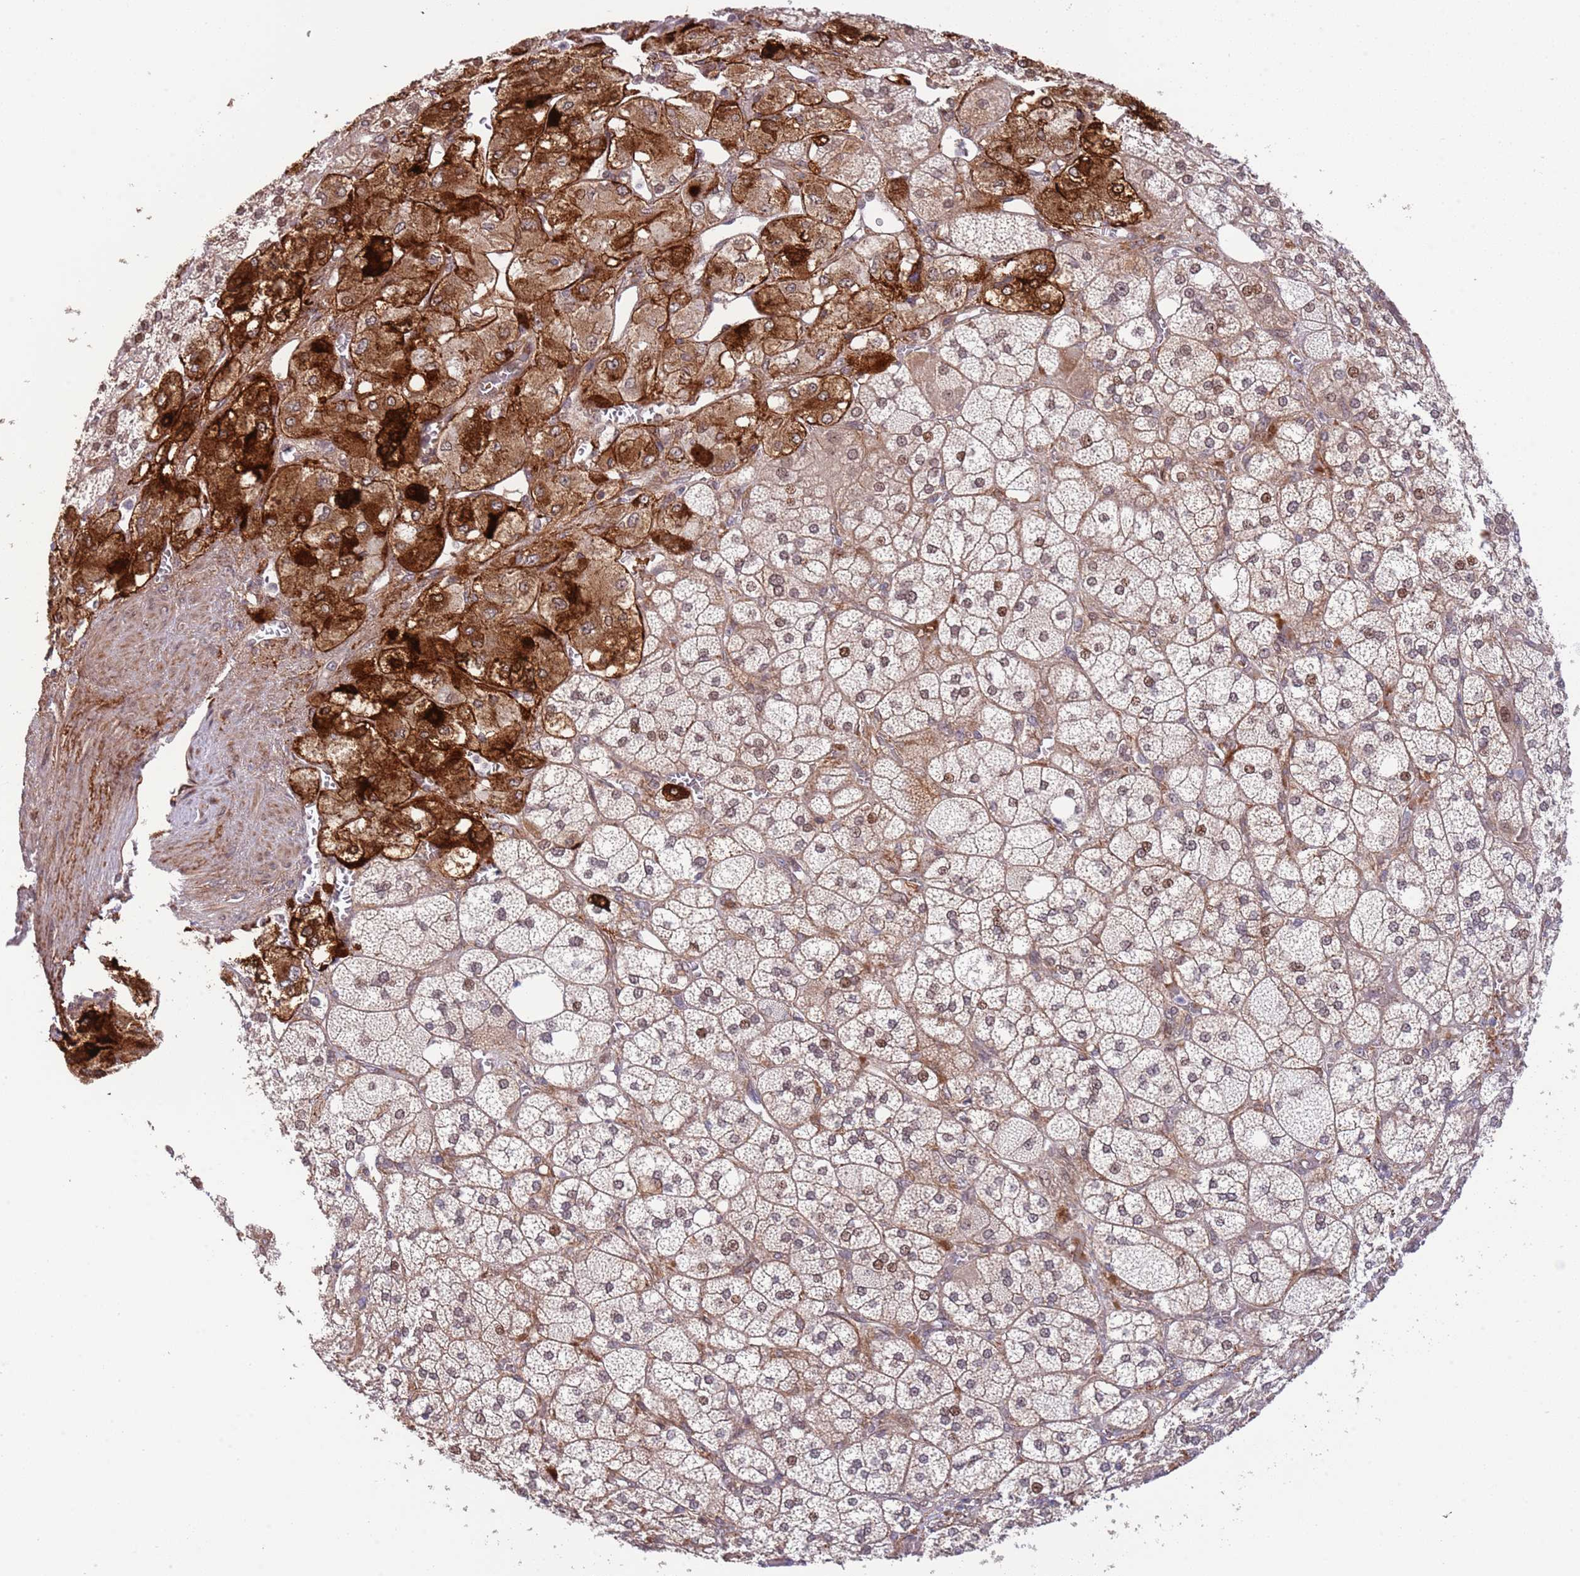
{"staining": {"intensity": "moderate", "quantity": "25%-75%", "location": "cytoplasmic/membranous,nuclear"}, "tissue": "adrenal gland", "cell_type": "Glandular cells", "image_type": "normal", "snomed": [{"axis": "morphology", "description": "Normal tissue, NOS"}, {"axis": "topography", "description": "Adrenal gland"}], "caption": "This is a micrograph of immunohistochemistry staining of benign adrenal gland, which shows moderate expression in the cytoplasmic/membranous,nuclear of glandular cells.", "gene": "NEK3", "patient": {"sex": "male", "age": 61}}